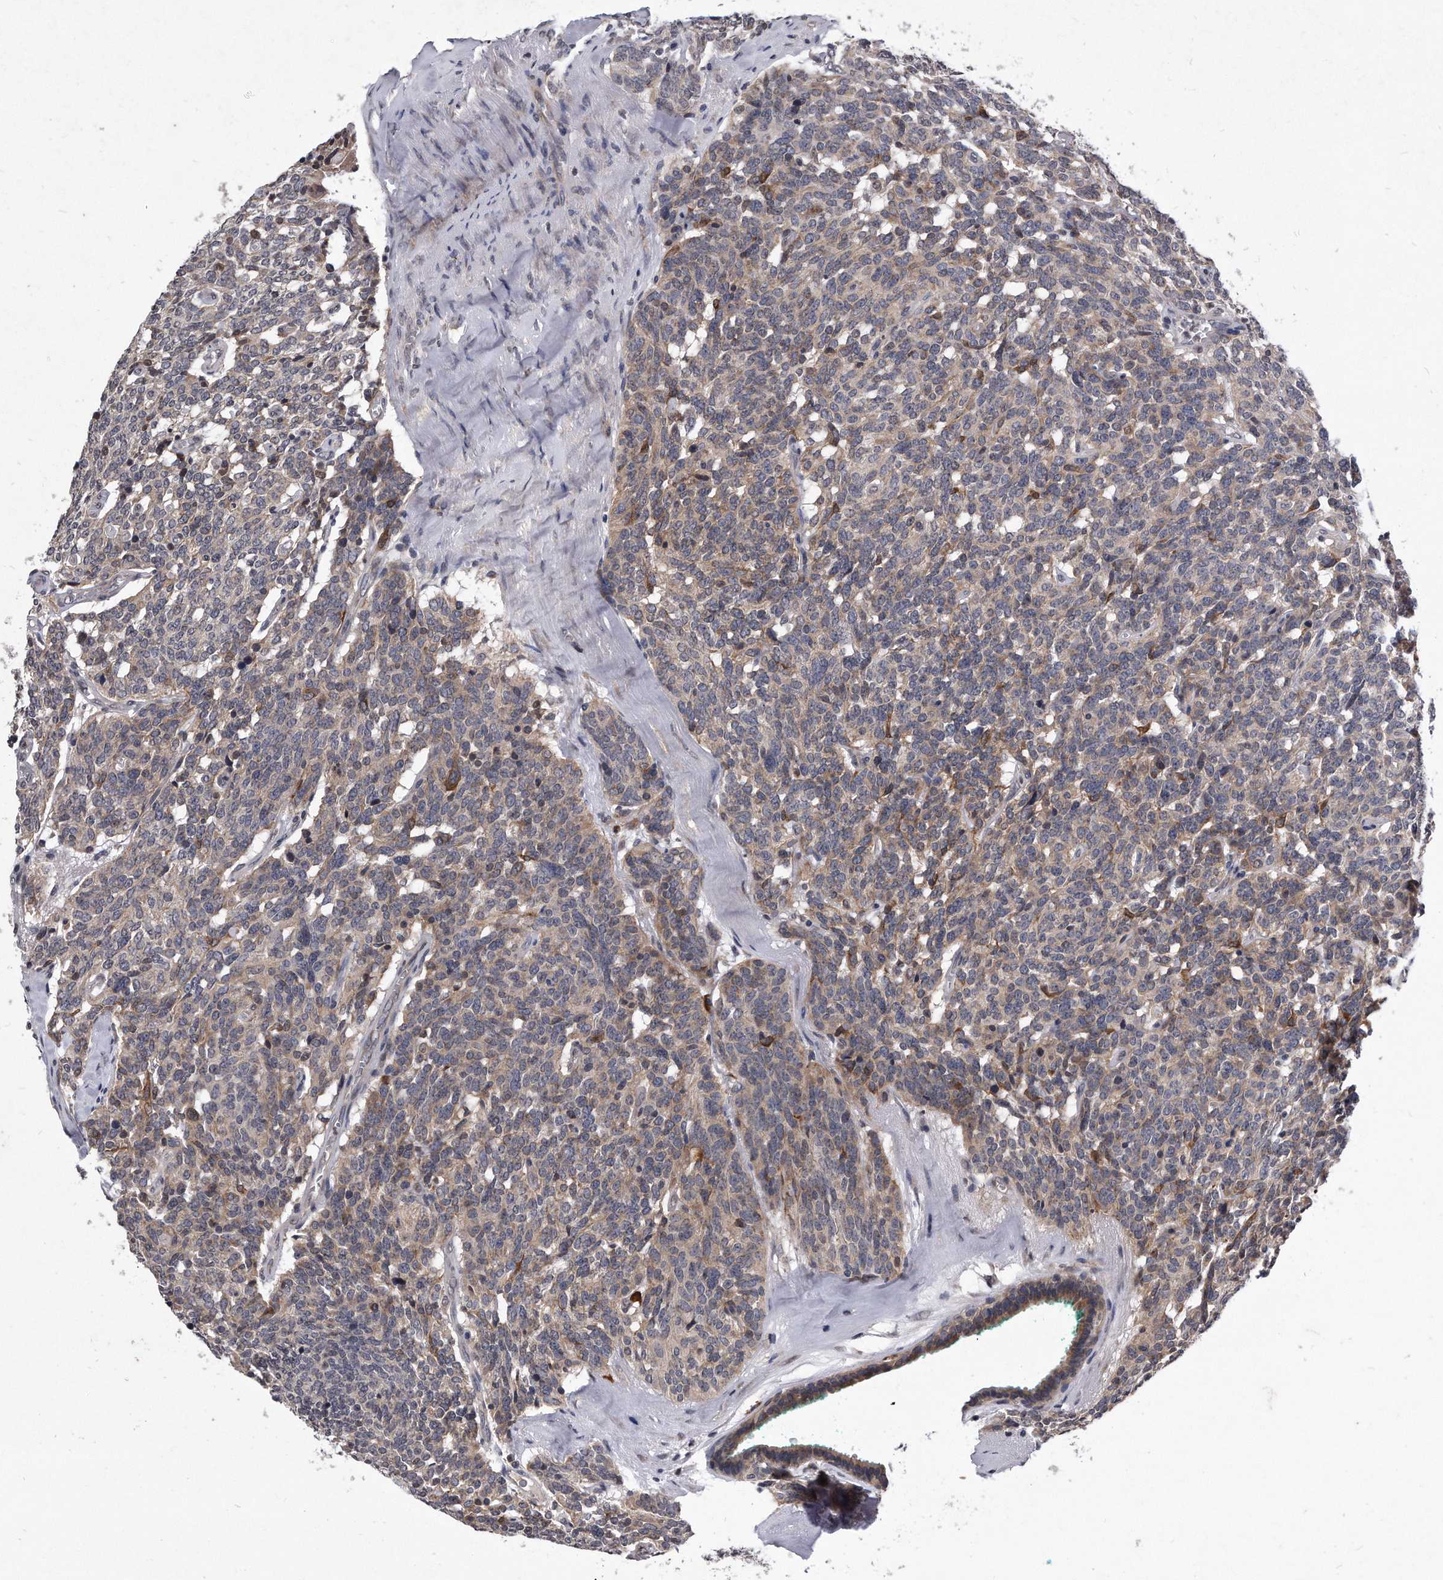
{"staining": {"intensity": "weak", "quantity": "25%-75%", "location": "cytoplasmic/membranous"}, "tissue": "carcinoid", "cell_type": "Tumor cells", "image_type": "cancer", "snomed": [{"axis": "morphology", "description": "Carcinoid, malignant, NOS"}, {"axis": "topography", "description": "Lung"}], "caption": "Protein staining of carcinoid tissue shows weak cytoplasmic/membranous positivity in approximately 25%-75% of tumor cells.", "gene": "DAB1", "patient": {"sex": "female", "age": 46}}